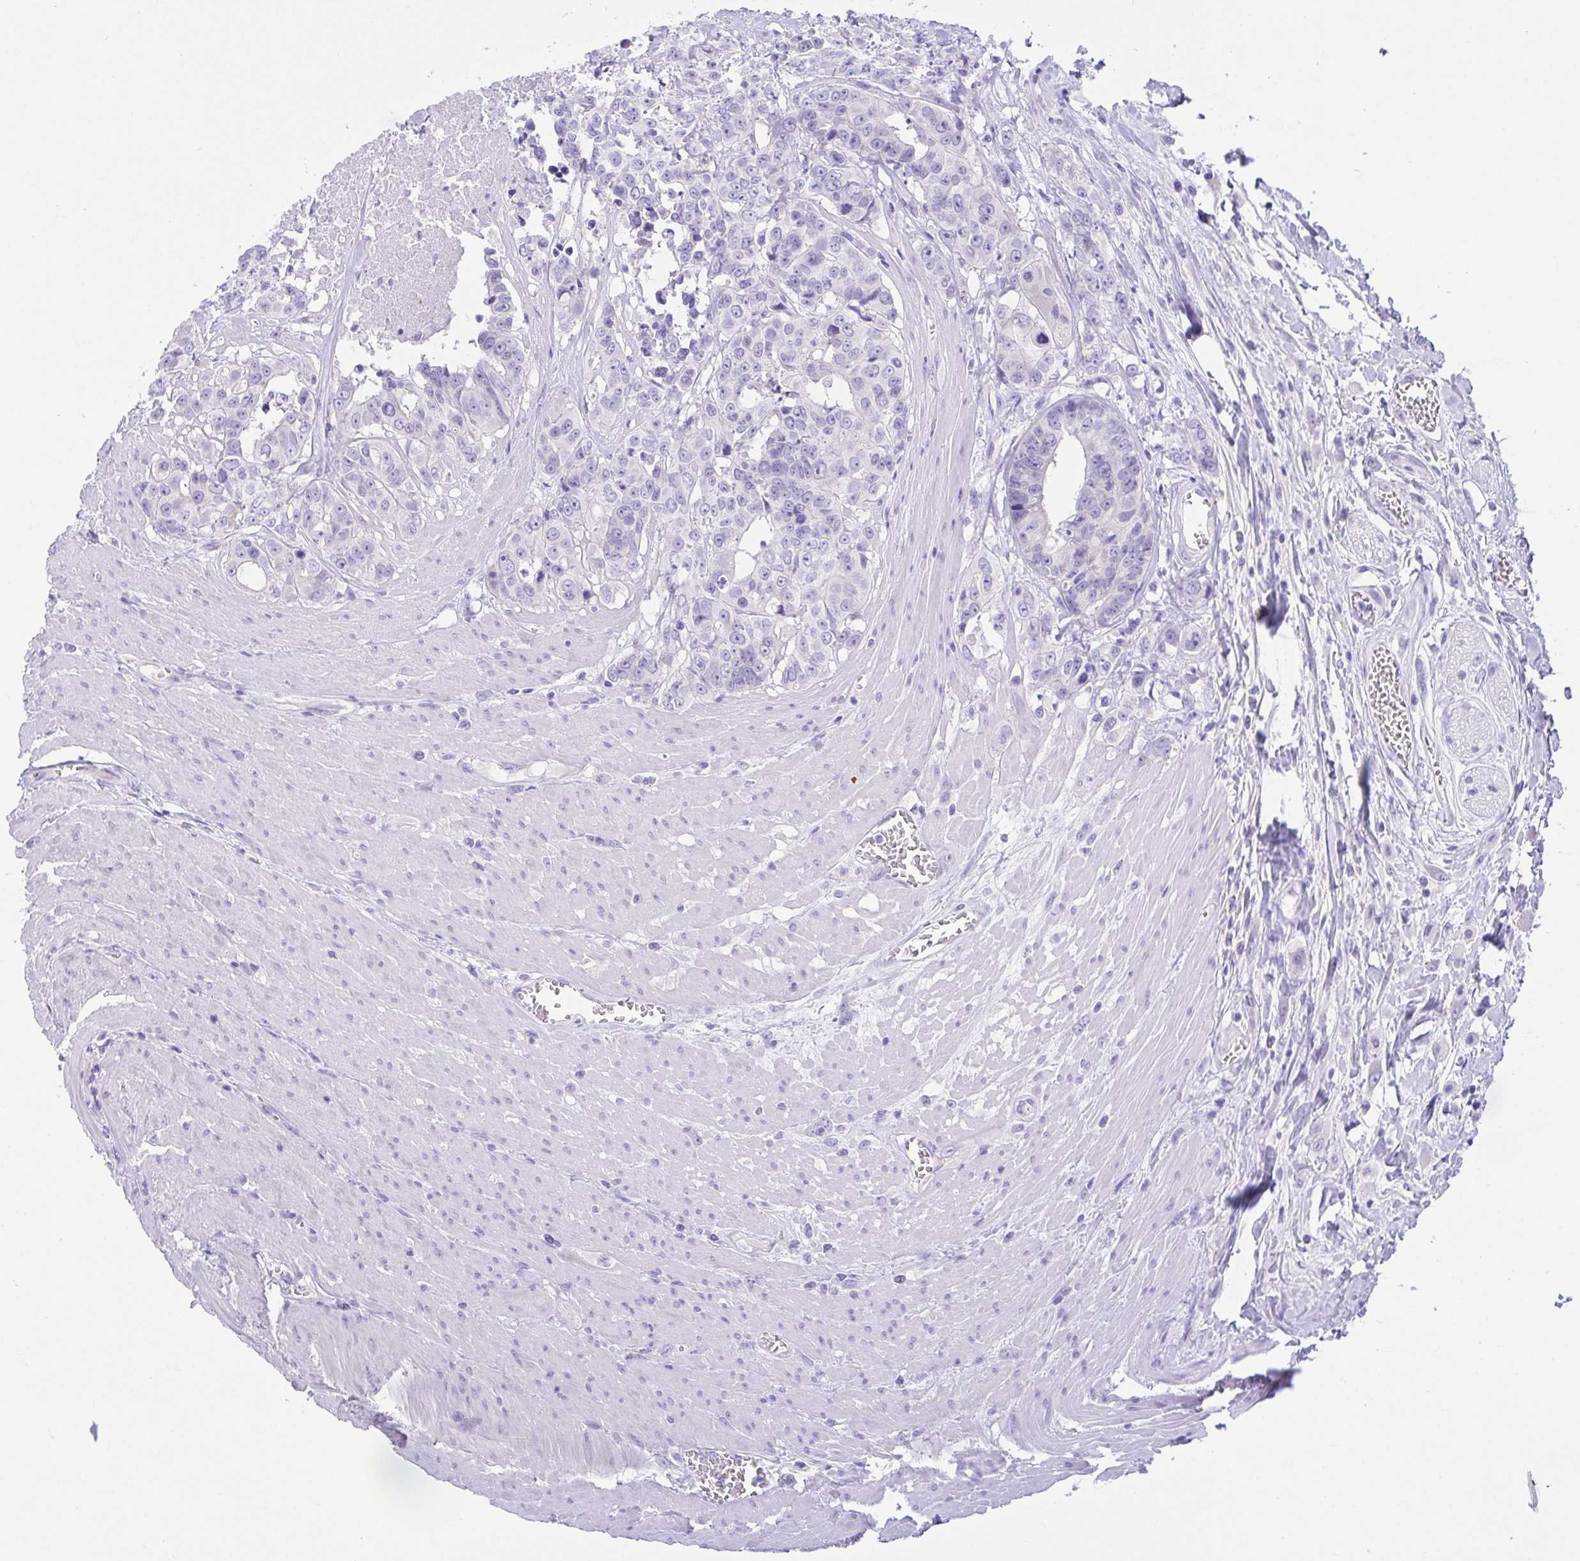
{"staining": {"intensity": "negative", "quantity": "none", "location": "none"}, "tissue": "colorectal cancer", "cell_type": "Tumor cells", "image_type": "cancer", "snomed": [{"axis": "morphology", "description": "Adenocarcinoma, NOS"}, {"axis": "topography", "description": "Rectum"}], "caption": "High magnification brightfield microscopy of colorectal cancer stained with DAB (brown) and counterstained with hematoxylin (blue): tumor cells show no significant expression.", "gene": "LUZP4", "patient": {"sex": "female", "age": 62}}